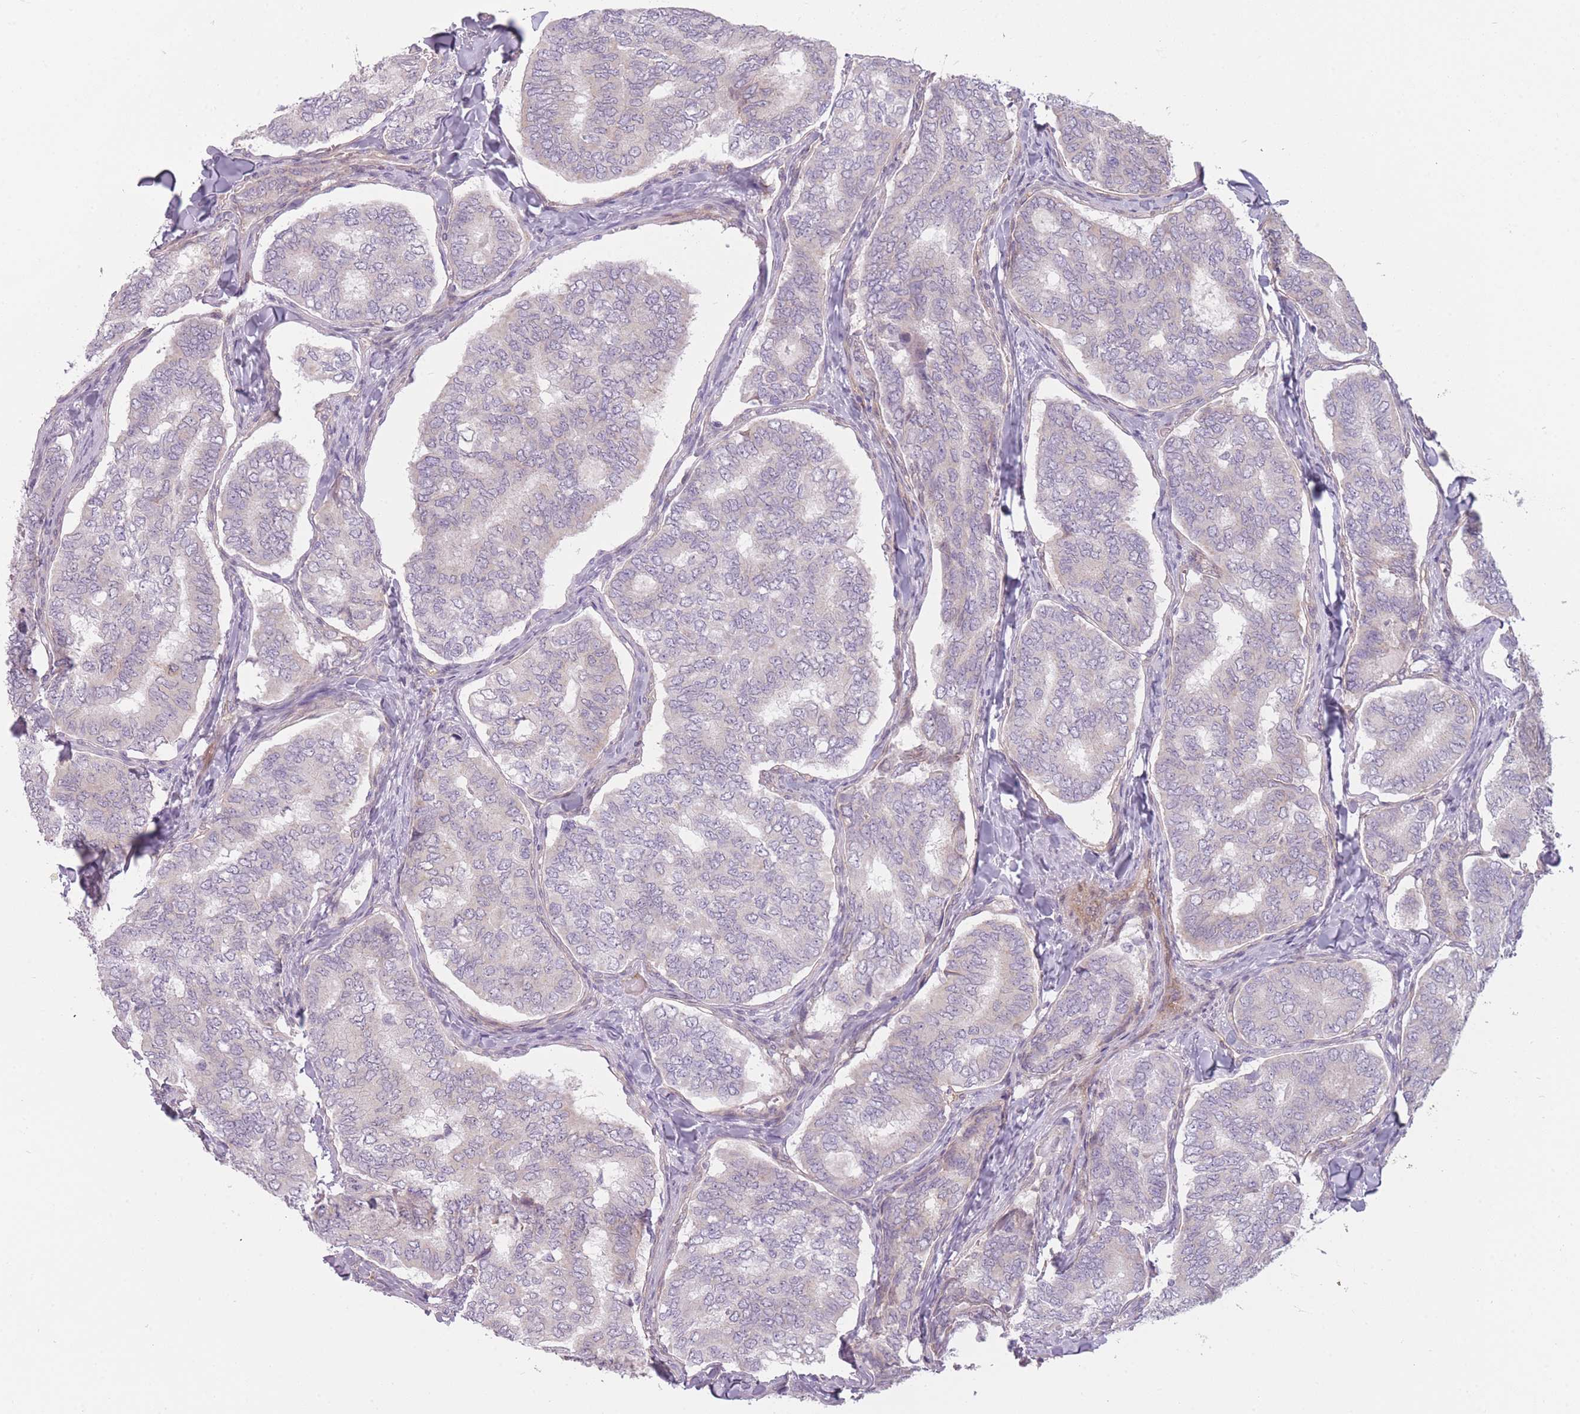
{"staining": {"intensity": "negative", "quantity": "none", "location": "none"}, "tissue": "thyroid cancer", "cell_type": "Tumor cells", "image_type": "cancer", "snomed": [{"axis": "morphology", "description": "Papillary adenocarcinoma, NOS"}, {"axis": "topography", "description": "Thyroid gland"}], "caption": "Tumor cells show no significant expression in papillary adenocarcinoma (thyroid).", "gene": "PGRMC2", "patient": {"sex": "female", "age": 35}}